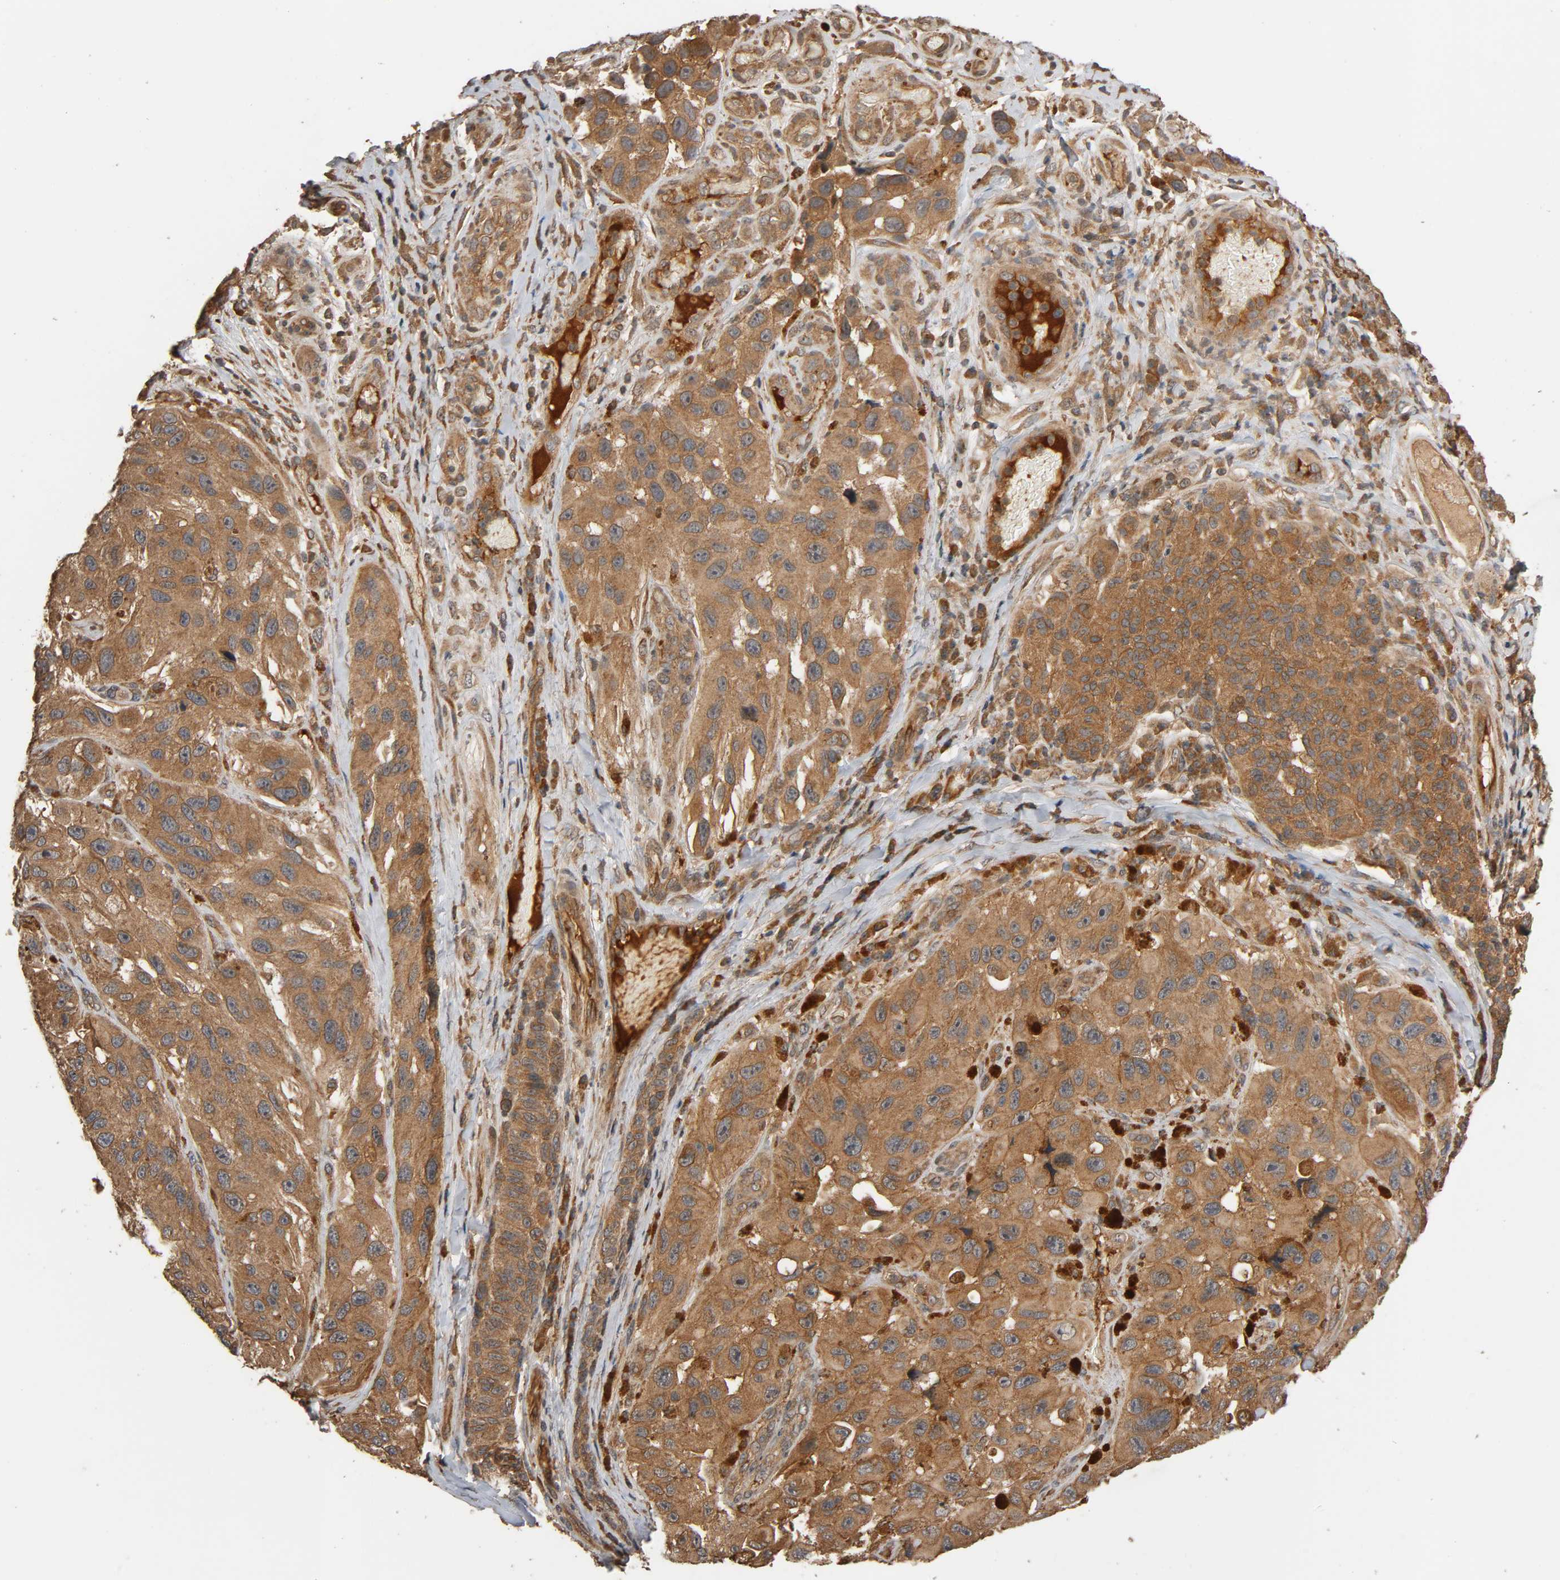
{"staining": {"intensity": "moderate", "quantity": ">75%", "location": "cytoplasmic/membranous"}, "tissue": "melanoma", "cell_type": "Tumor cells", "image_type": "cancer", "snomed": [{"axis": "morphology", "description": "Malignant melanoma, NOS"}, {"axis": "topography", "description": "Skin"}], "caption": "Human melanoma stained with a protein marker exhibits moderate staining in tumor cells.", "gene": "MAP3K8", "patient": {"sex": "female", "age": 73}}